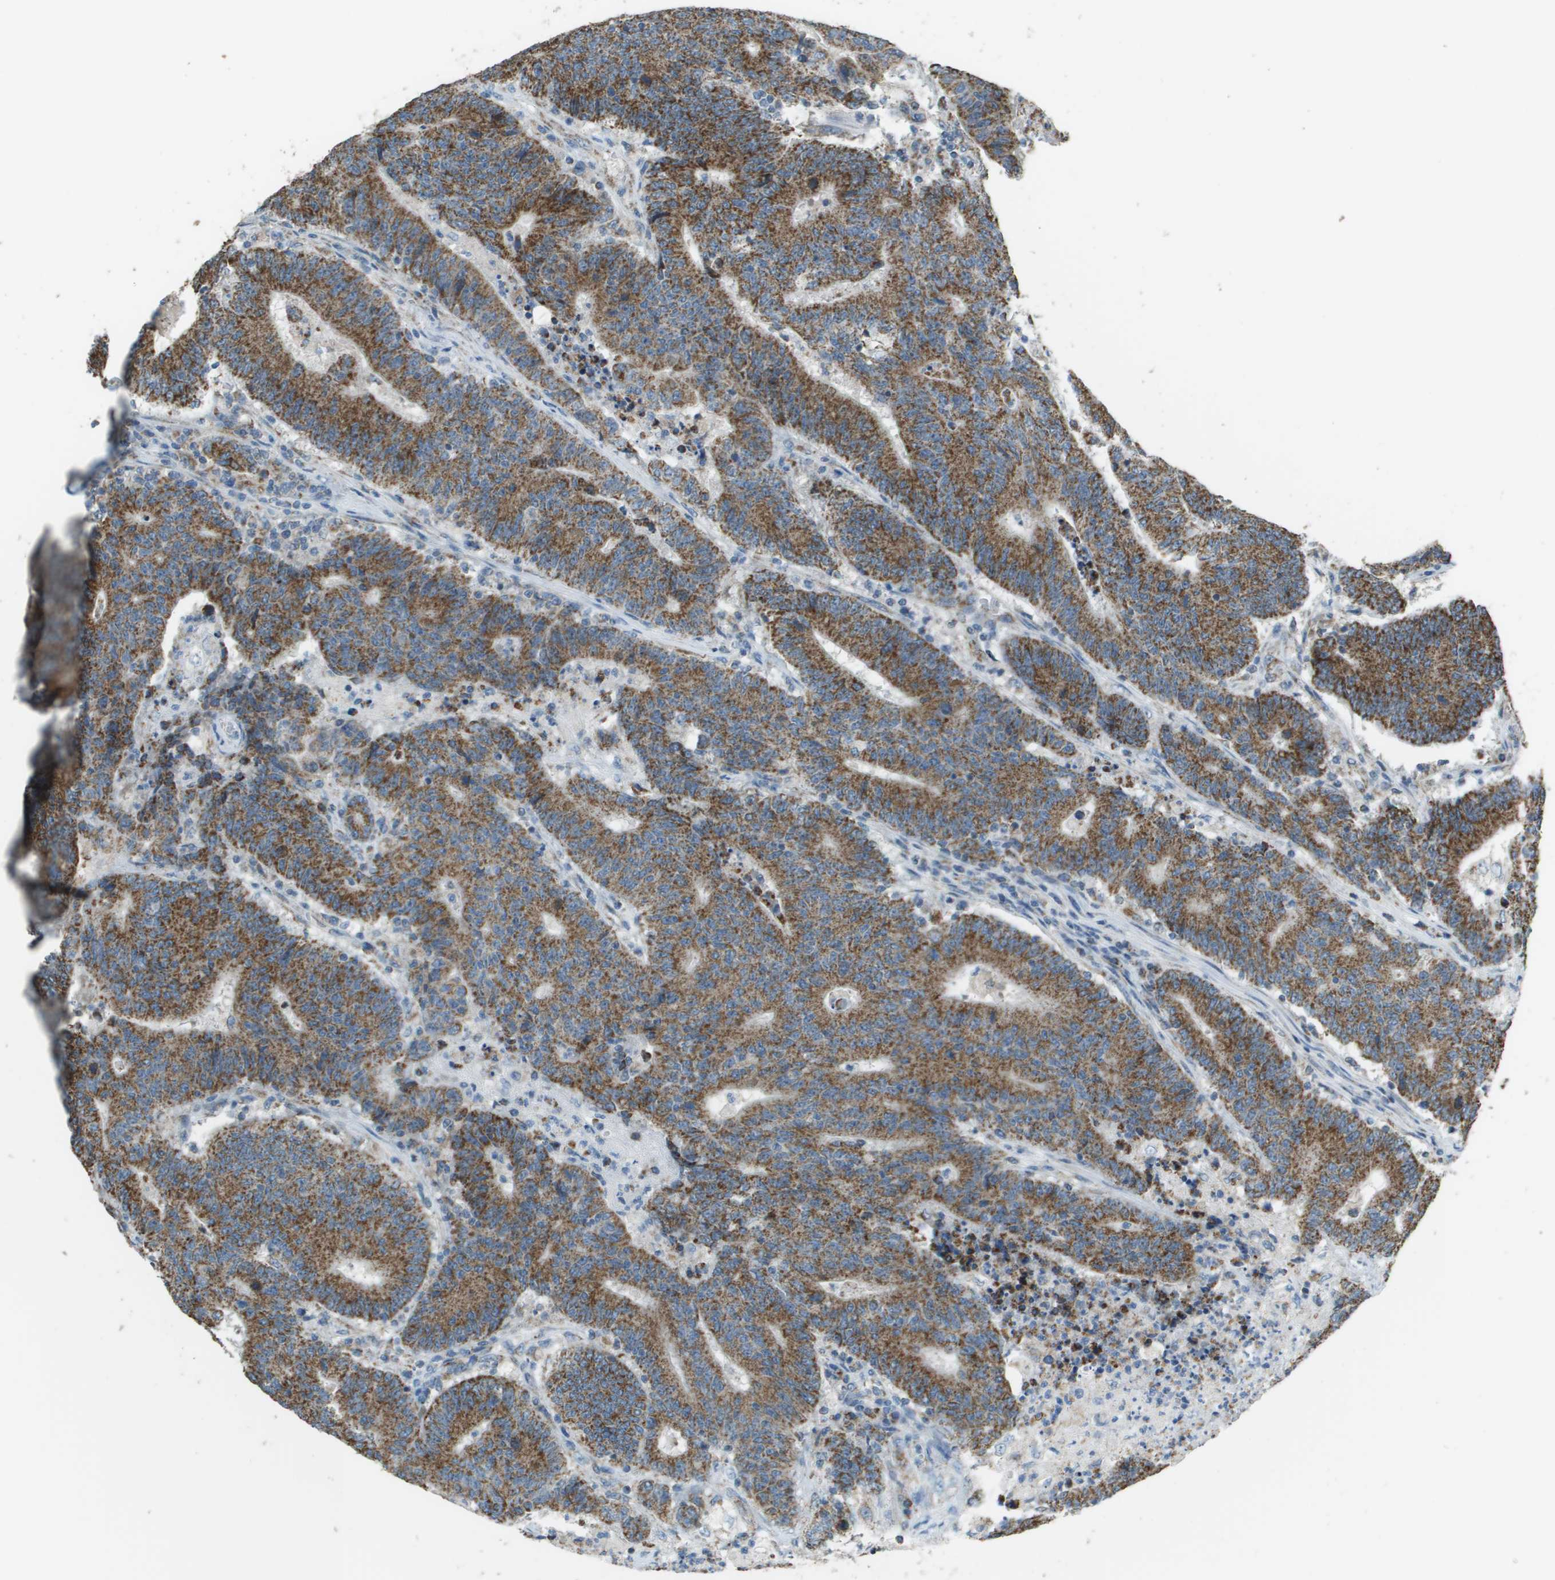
{"staining": {"intensity": "strong", "quantity": ">75%", "location": "cytoplasmic/membranous"}, "tissue": "colorectal cancer", "cell_type": "Tumor cells", "image_type": "cancer", "snomed": [{"axis": "morphology", "description": "Normal tissue, NOS"}, {"axis": "morphology", "description": "Adenocarcinoma, NOS"}, {"axis": "topography", "description": "Colon"}], "caption": "Colorectal adenocarcinoma stained with a protein marker shows strong staining in tumor cells.", "gene": "FH", "patient": {"sex": "female", "age": 75}}